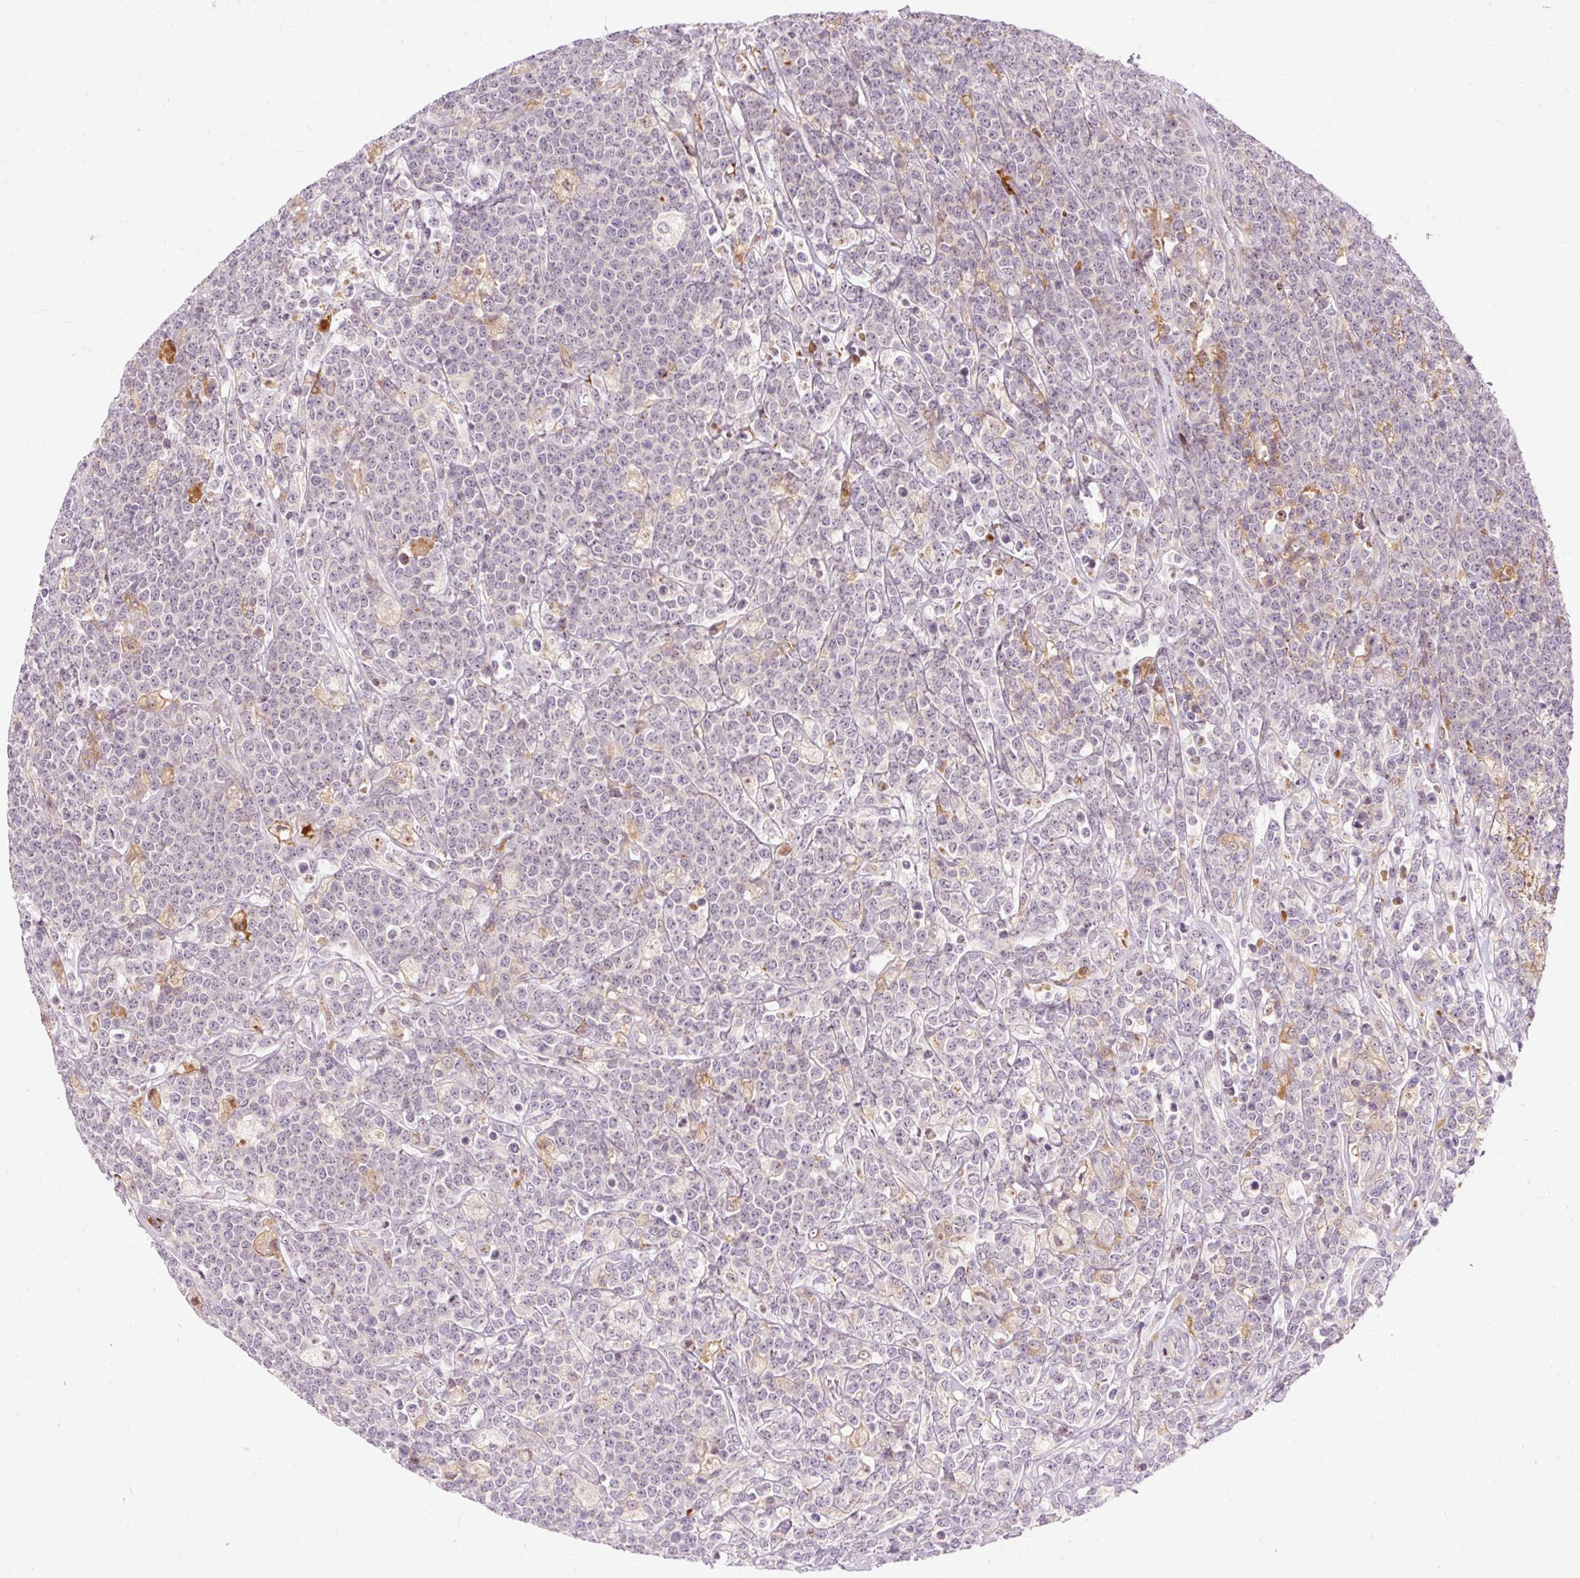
{"staining": {"intensity": "negative", "quantity": "none", "location": "none"}, "tissue": "lymphoma", "cell_type": "Tumor cells", "image_type": "cancer", "snomed": [{"axis": "morphology", "description": "Malignant lymphoma, non-Hodgkin's type, High grade"}, {"axis": "topography", "description": "Small intestine"}], "caption": "Immunohistochemical staining of lymphoma displays no significant staining in tumor cells.", "gene": "CEBPZ", "patient": {"sex": "male", "age": 8}}